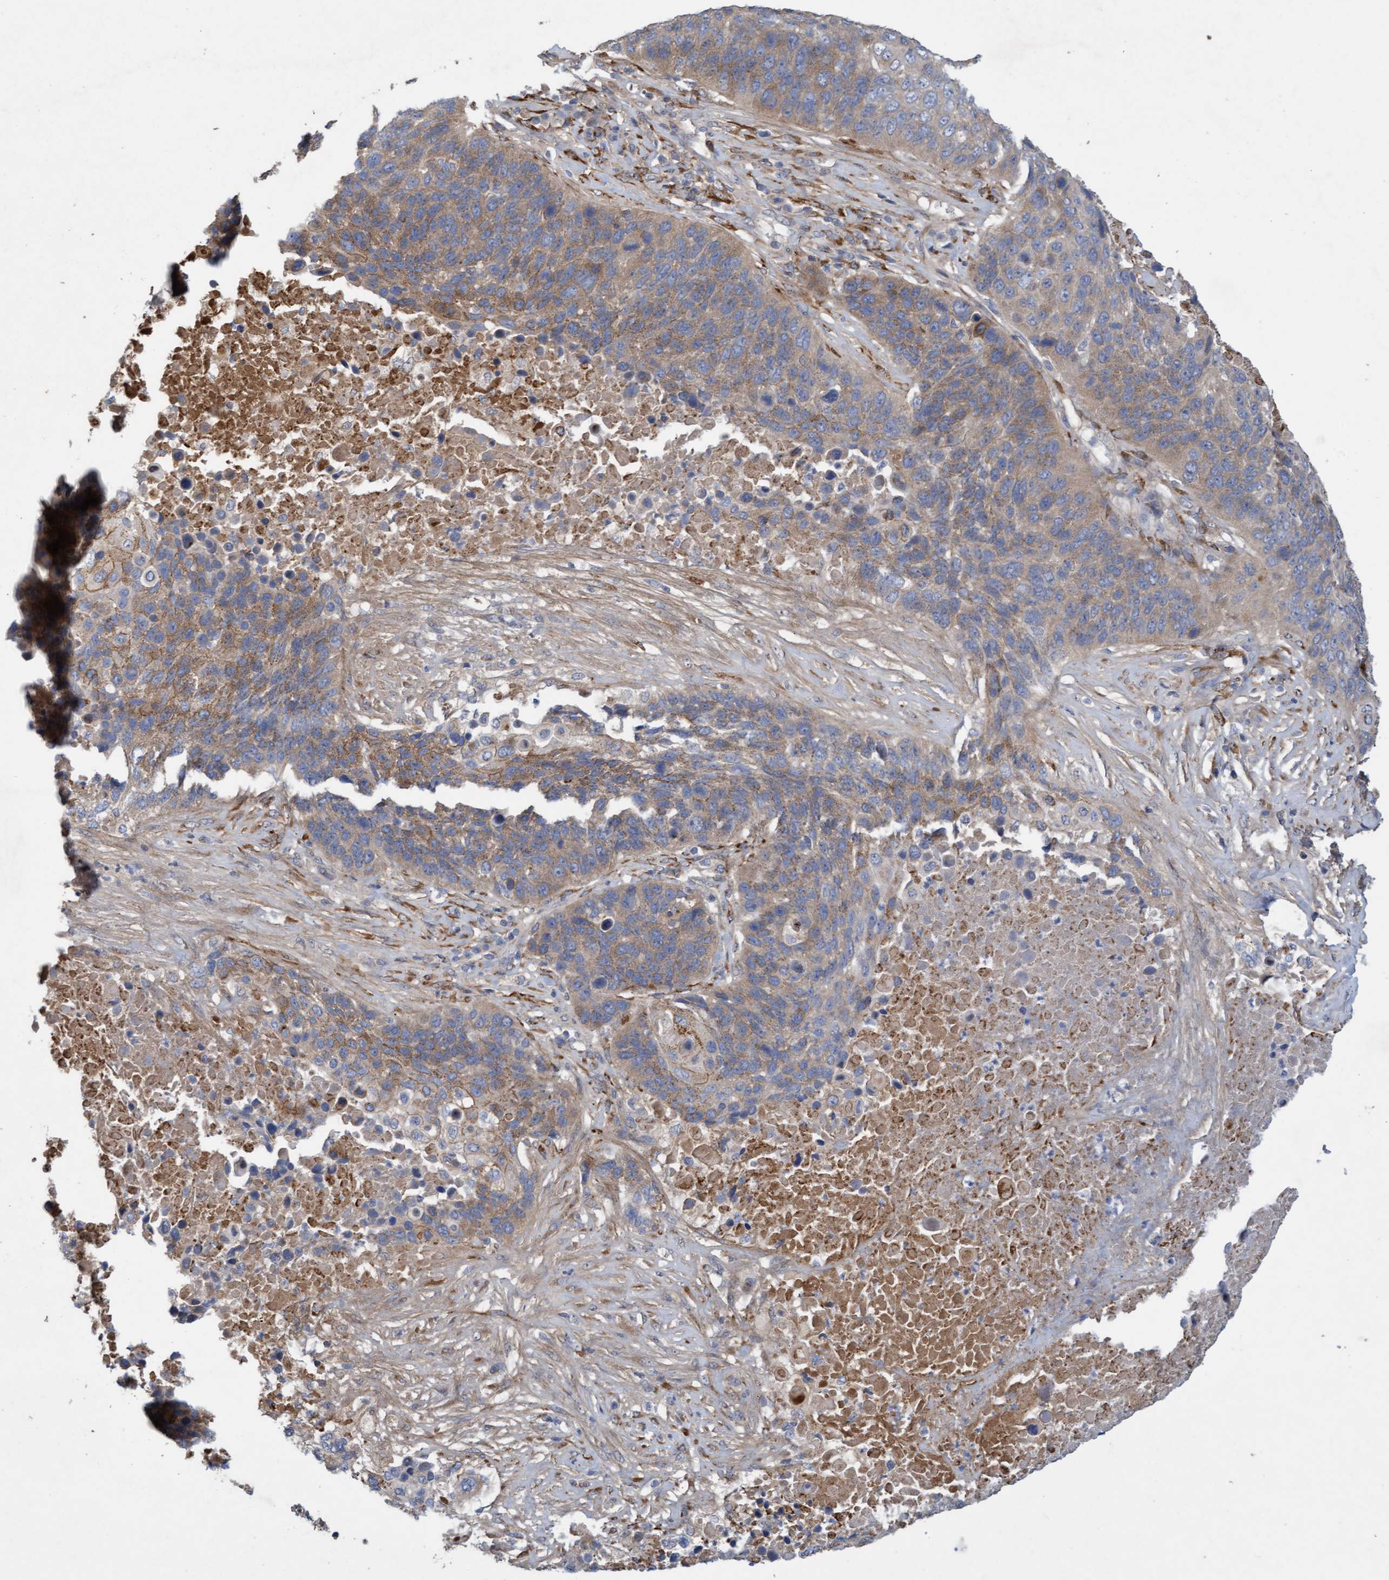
{"staining": {"intensity": "weak", "quantity": ">75%", "location": "cytoplasmic/membranous"}, "tissue": "lung cancer", "cell_type": "Tumor cells", "image_type": "cancer", "snomed": [{"axis": "morphology", "description": "Squamous cell carcinoma, NOS"}, {"axis": "topography", "description": "Lung"}], "caption": "Lung cancer stained with DAB immunohistochemistry (IHC) reveals low levels of weak cytoplasmic/membranous expression in about >75% of tumor cells.", "gene": "DDHD2", "patient": {"sex": "male", "age": 66}}